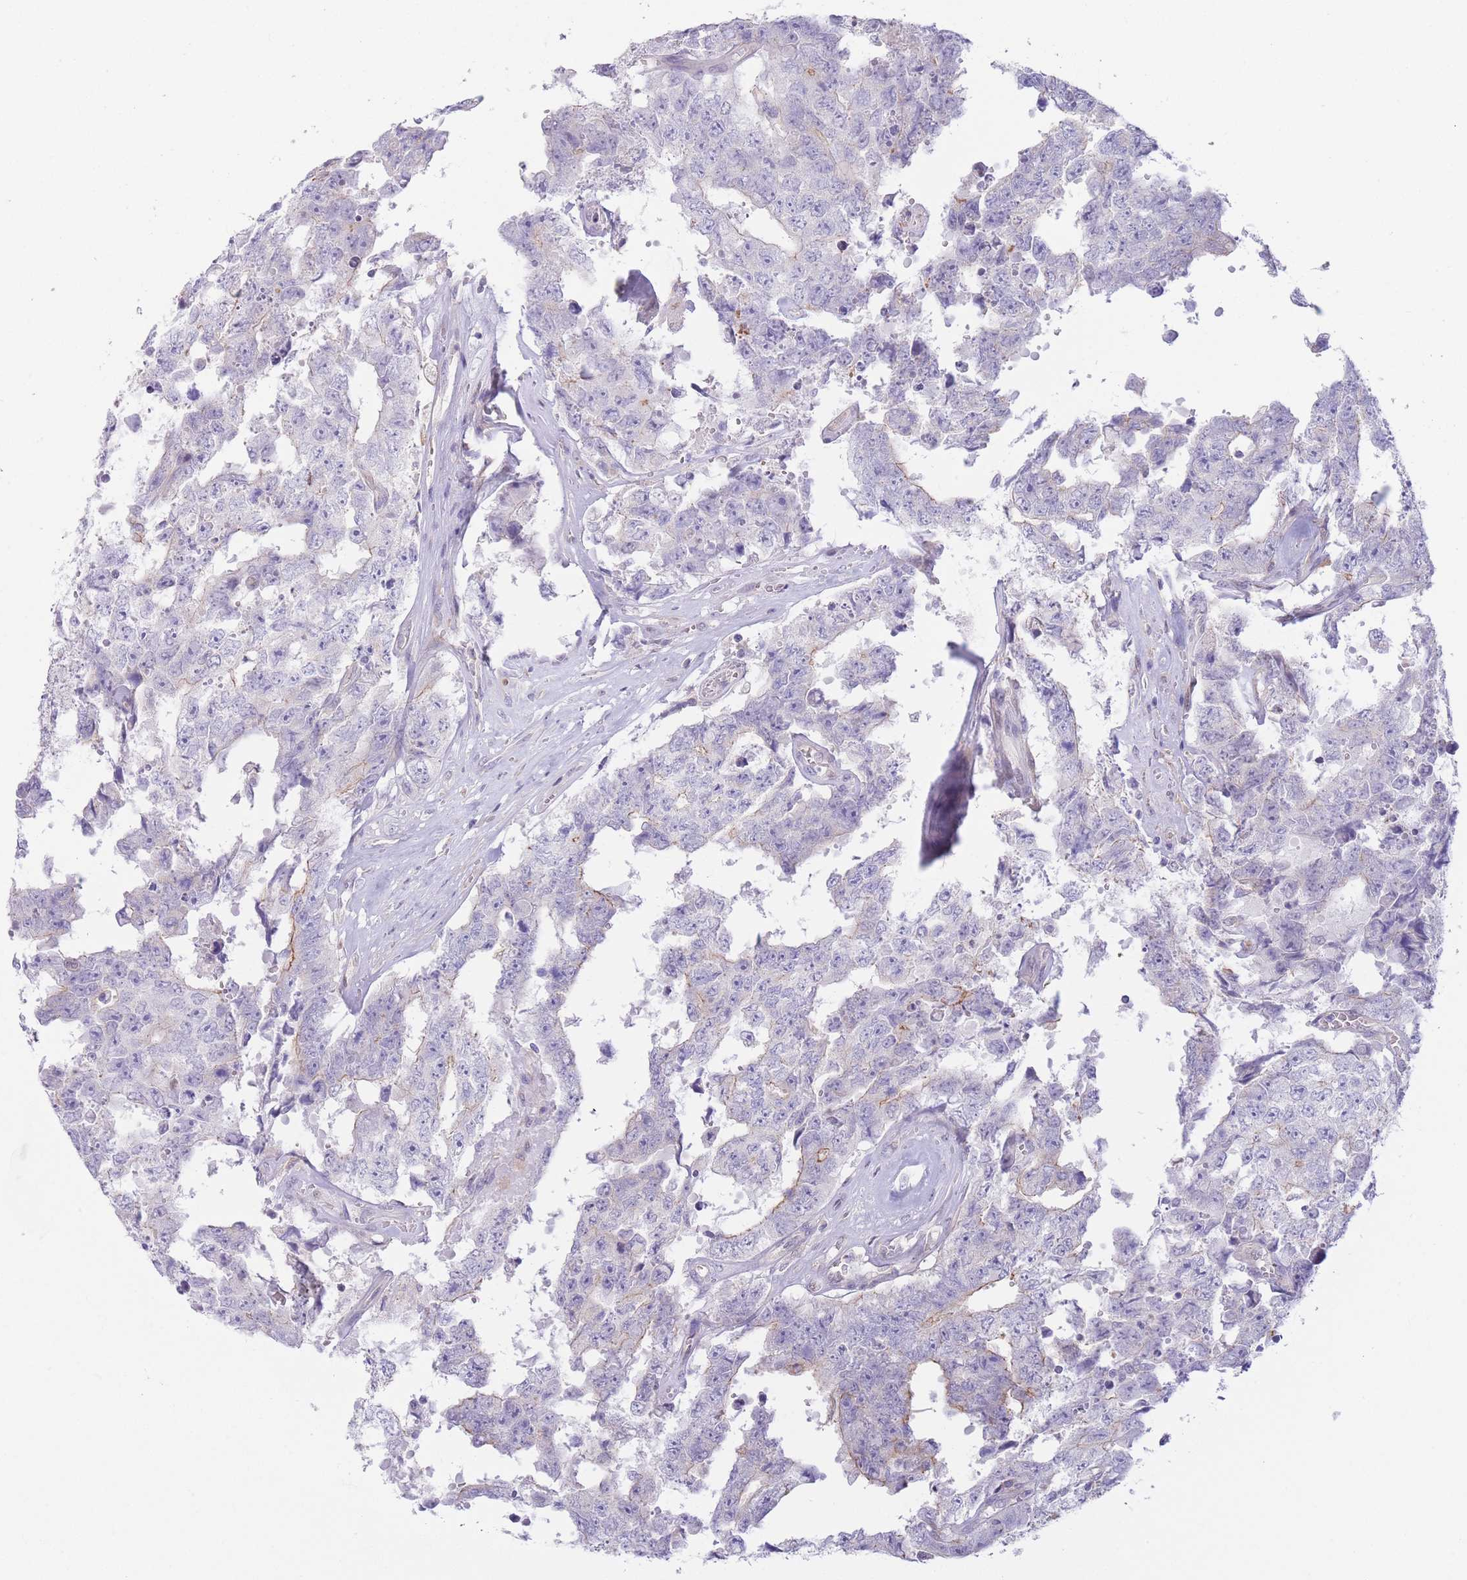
{"staining": {"intensity": "negative", "quantity": "none", "location": "none"}, "tissue": "testis cancer", "cell_type": "Tumor cells", "image_type": "cancer", "snomed": [{"axis": "morphology", "description": "Normal tissue, NOS"}, {"axis": "morphology", "description": "Carcinoma, Embryonal, NOS"}, {"axis": "topography", "description": "Testis"}, {"axis": "topography", "description": "Epididymis"}], "caption": "This micrograph is of testis embryonal carcinoma stained with IHC to label a protein in brown with the nuclei are counter-stained blue. There is no staining in tumor cells.", "gene": "C9orf152", "patient": {"sex": "male", "age": 25}}